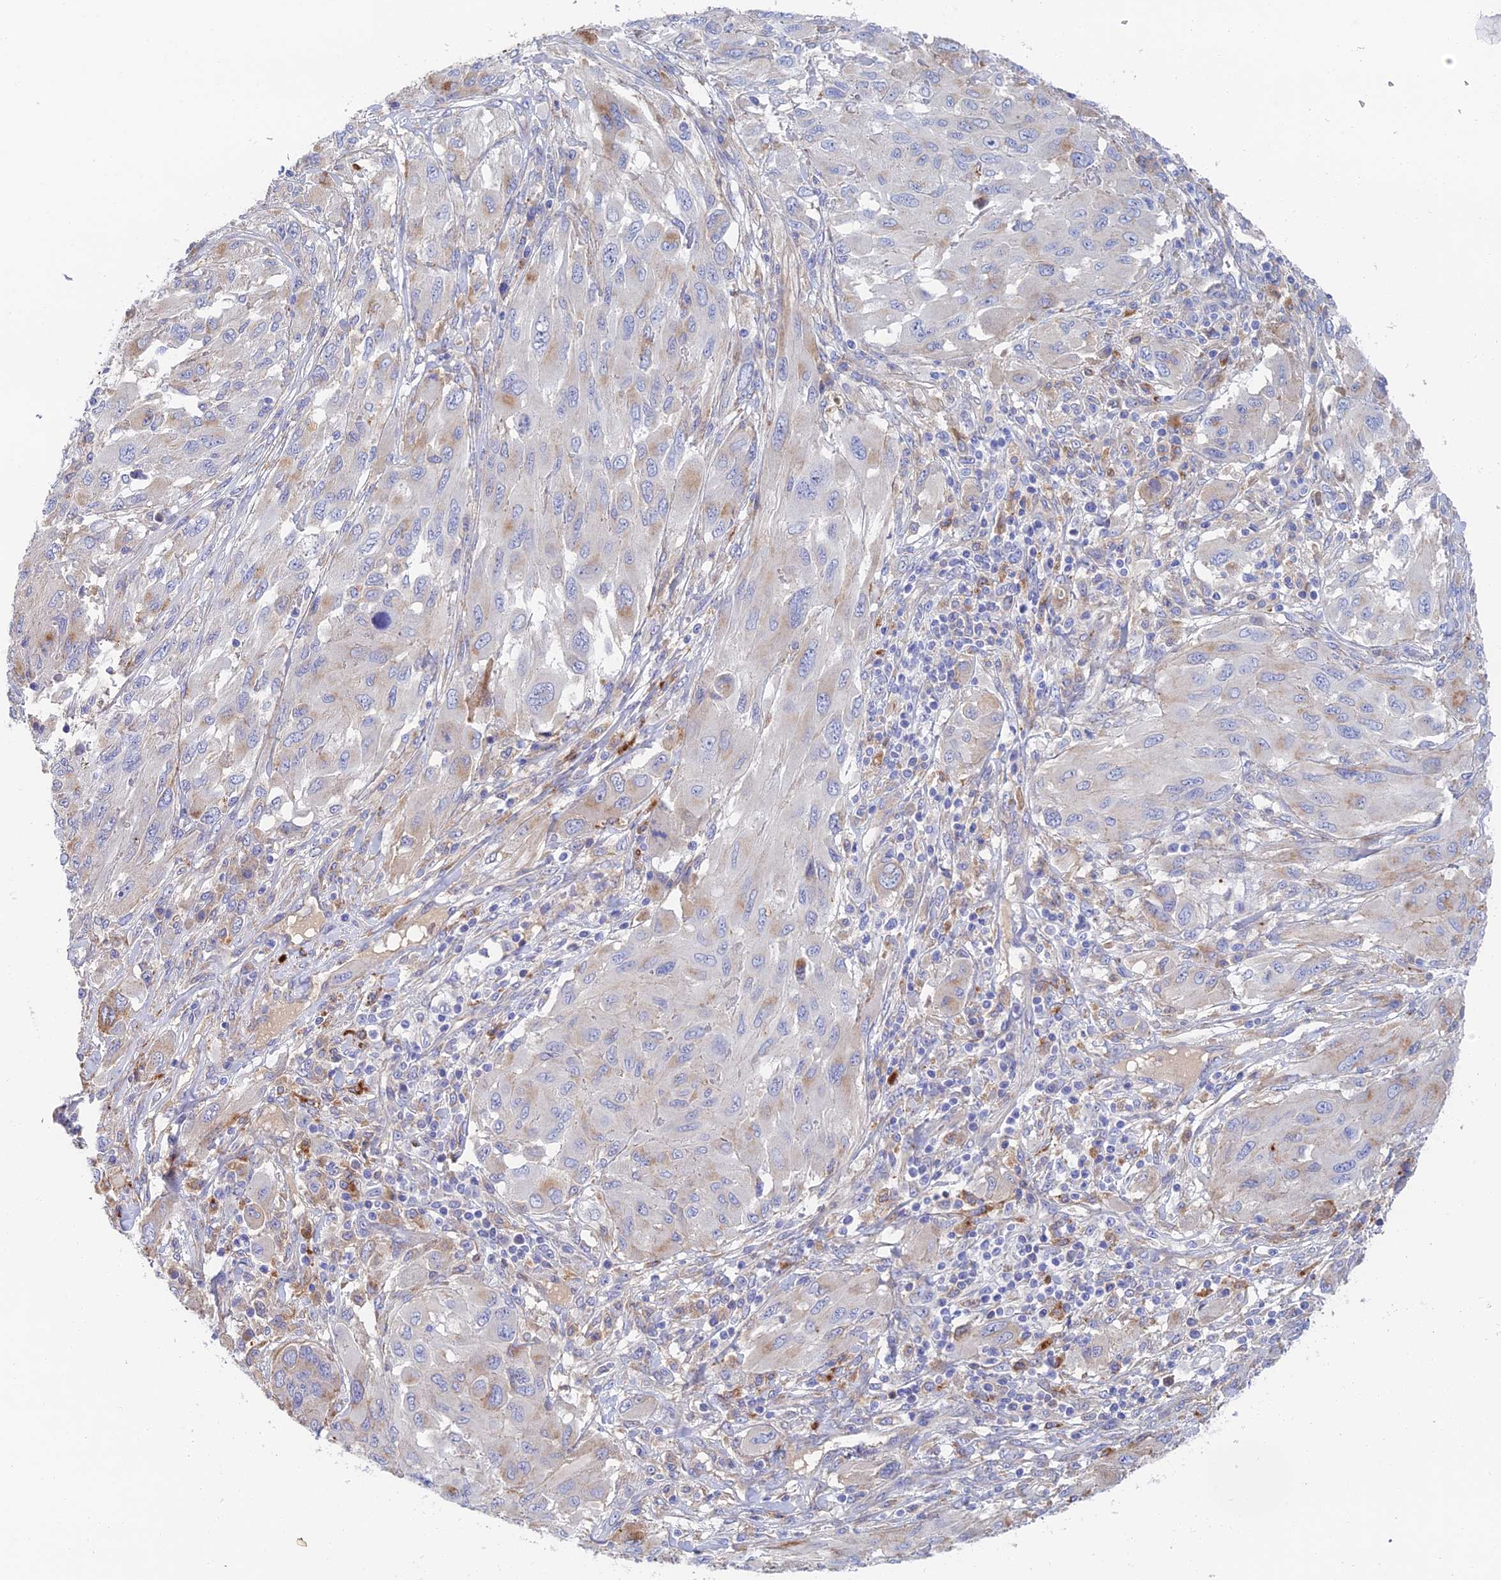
{"staining": {"intensity": "negative", "quantity": "none", "location": "none"}, "tissue": "melanoma", "cell_type": "Tumor cells", "image_type": "cancer", "snomed": [{"axis": "morphology", "description": "Malignant melanoma, NOS"}, {"axis": "topography", "description": "Skin"}], "caption": "High power microscopy photomicrograph of an IHC image of malignant melanoma, revealing no significant positivity in tumor cells. (DAB (3,3'-diaminobenzidine) immunohistochemistry (IHC) with hematoxylin counter stain).", "gene": "RPGRIP1L", "patient": {"sex": "female", "age": 91}}